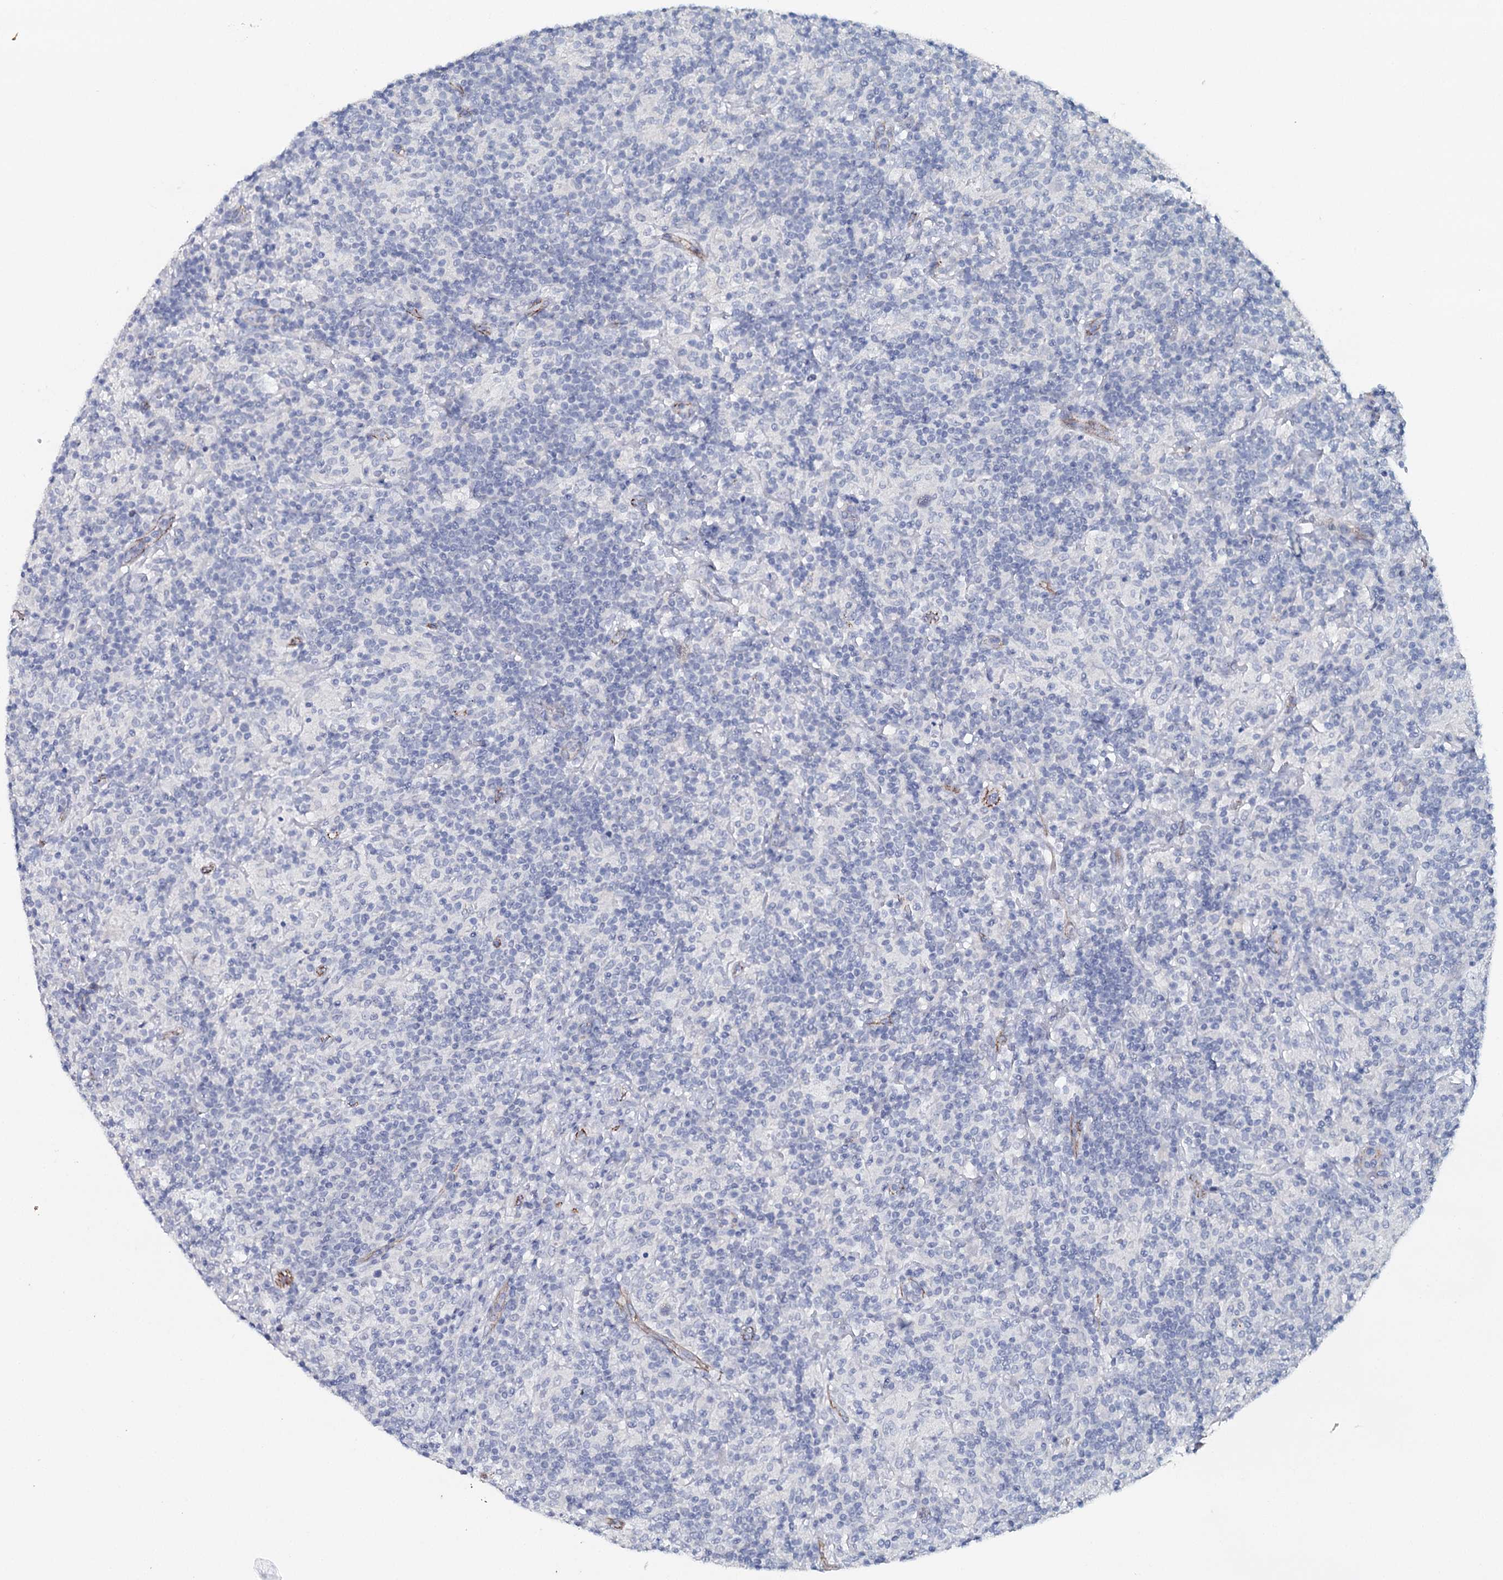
{"staining": {"intensity": "negative", "quantity": "none", "location": "none"}, "tissue": "lymphoma", "cell_type": "Tumor cells", "image_type": "cancer", "snomed": [{"axis": "morphology", "description": "Hodgkin's disease, NOS"}, {"axis": "topography", "description": "Lymph node"}], "caption": "A histopathology image of human lymphoma is negative for staining in tumor cells.", "gene": "SYNPO", "patient": {"sex": "male", "age": 70}}